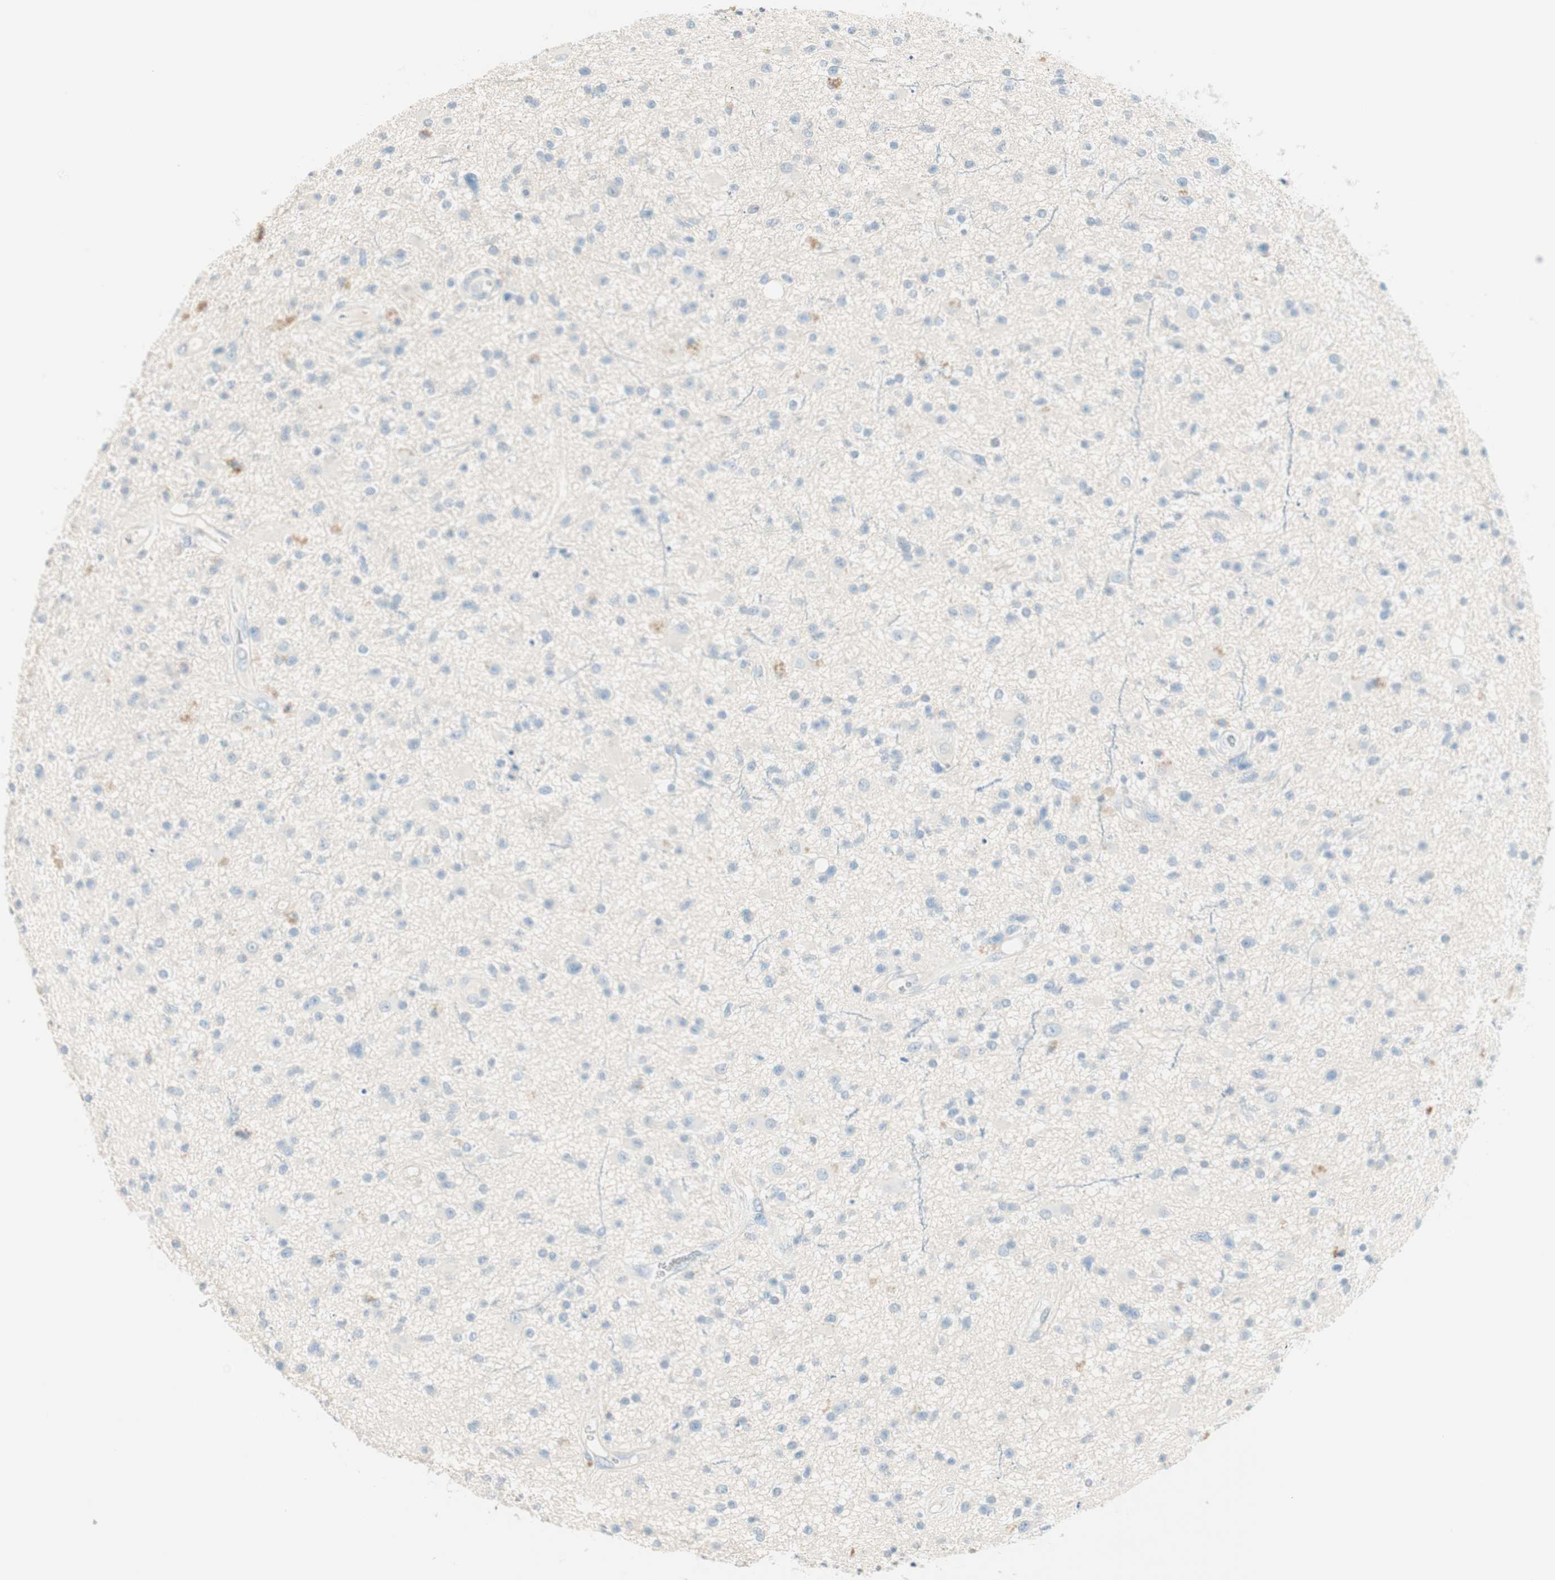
{"staining": {"intensity": "negative", "quantity": "none", "location": "none"}, "tissue": "glioma", "cell_type": "Tumor cells", "image_type": "cancer", "snomed": [{"axis": "morphology", "description": "Glioma, malignant, High grade"}, {"axis": "topography", "description": "Brain"}], "caption": "Immunohistochemistry histopathology image of neoplastic tissue: glioma stained with DAB shows no significant protein positivity in tumor cells.", "gene": "HPGD", "patient": {"sex": "male", "age": 33}}